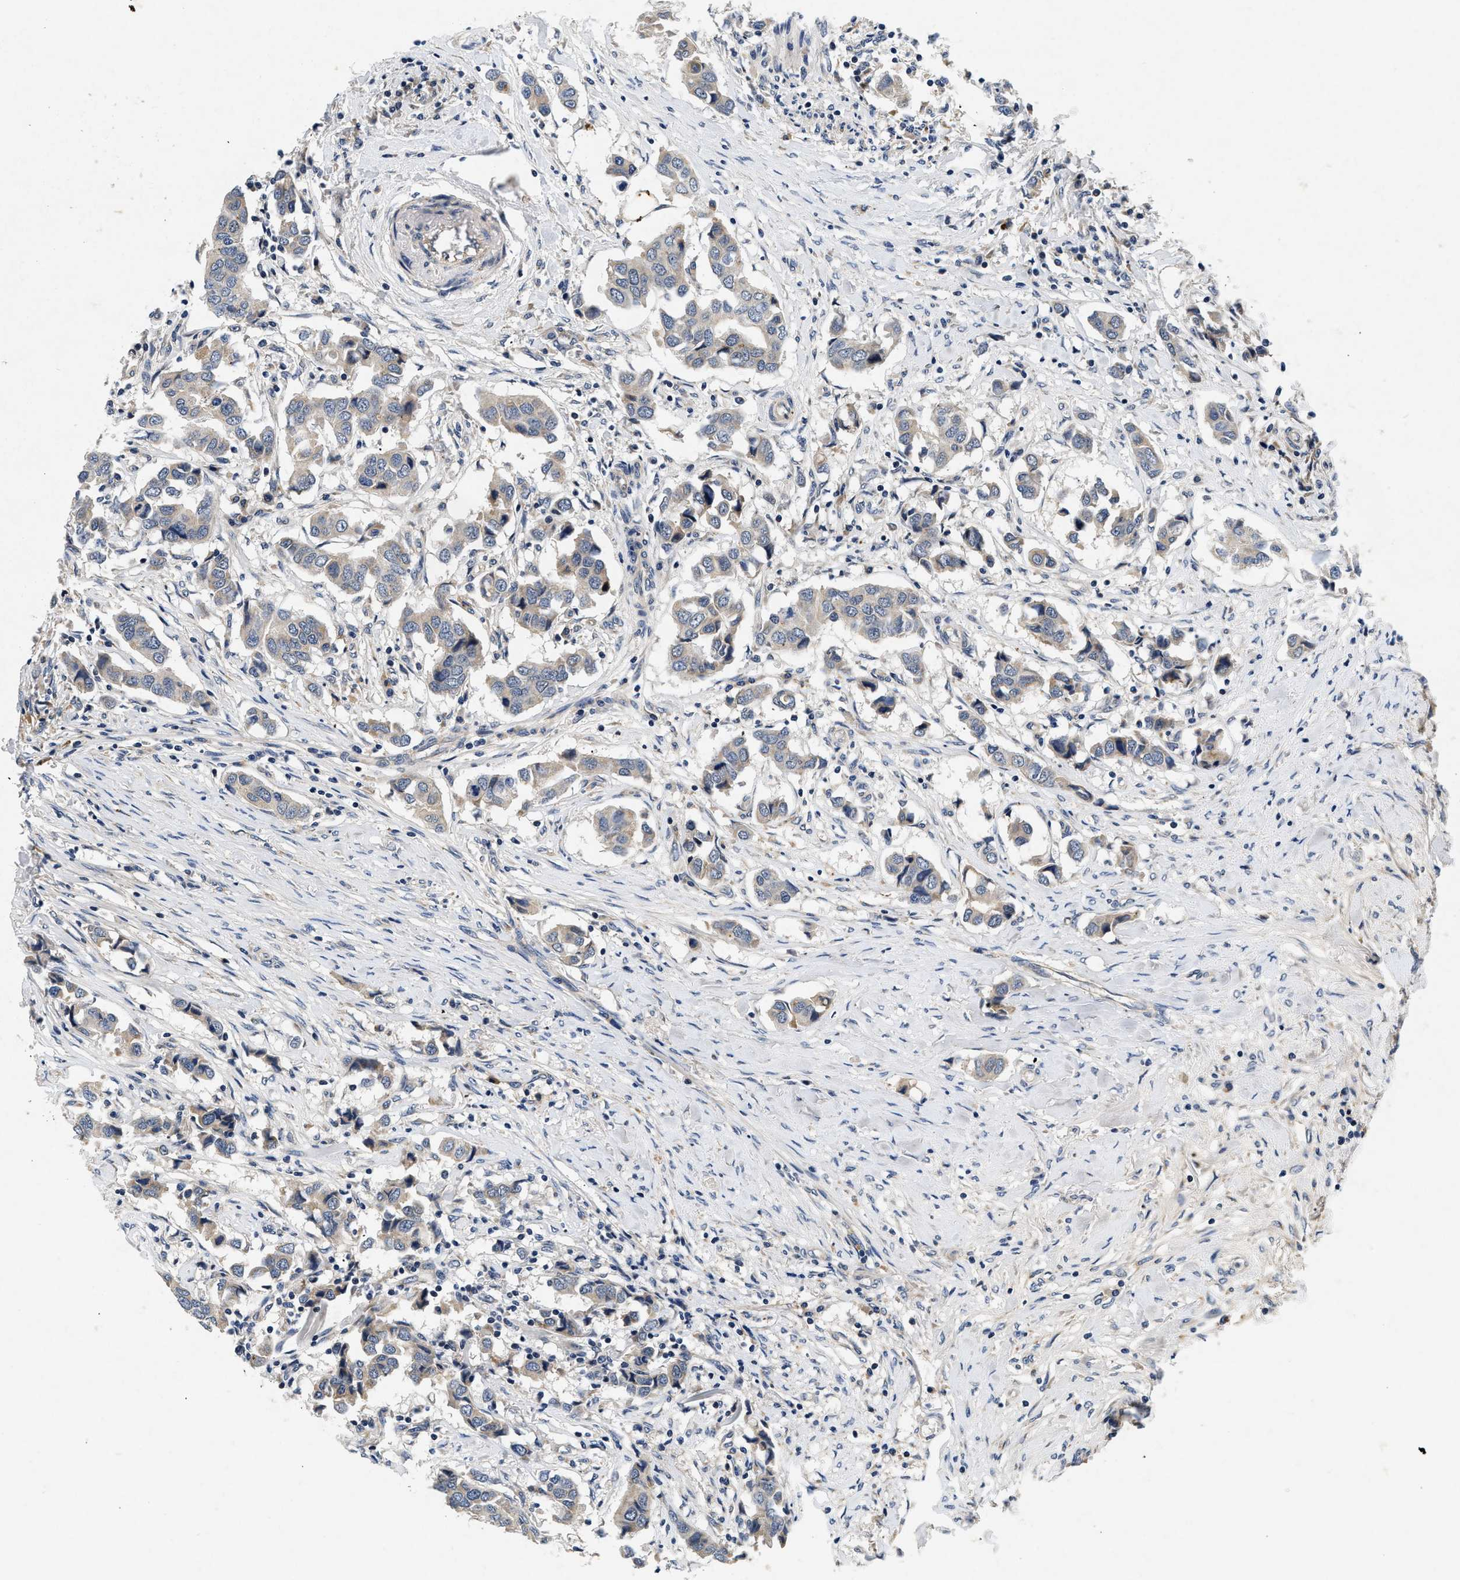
{"staining": {"intensity": "weak", "quantity": ">75%", "location": "cytoplasmic/membranous"}, "tissue": "breast cancer", "cell_type": "Tumor cells", "image_type": "cancer", "snomed": [{"axis": "morphology", "description": "Duct carcinoma"}, {"axis": "topography", "description": "Breast"}], "caption": "A brown stain labels weak cytoplasmic/membranous staining of a protein in breast infiltrating ductal carcinoma tumor cells. The staining was performed using DAB to visualize the protein expression in brown, while the nuclei were stained in blue with hematoxylin (Magnification: 20x).", "gene": "PDP1", "patient": {"sex": "female", "age": 80}}